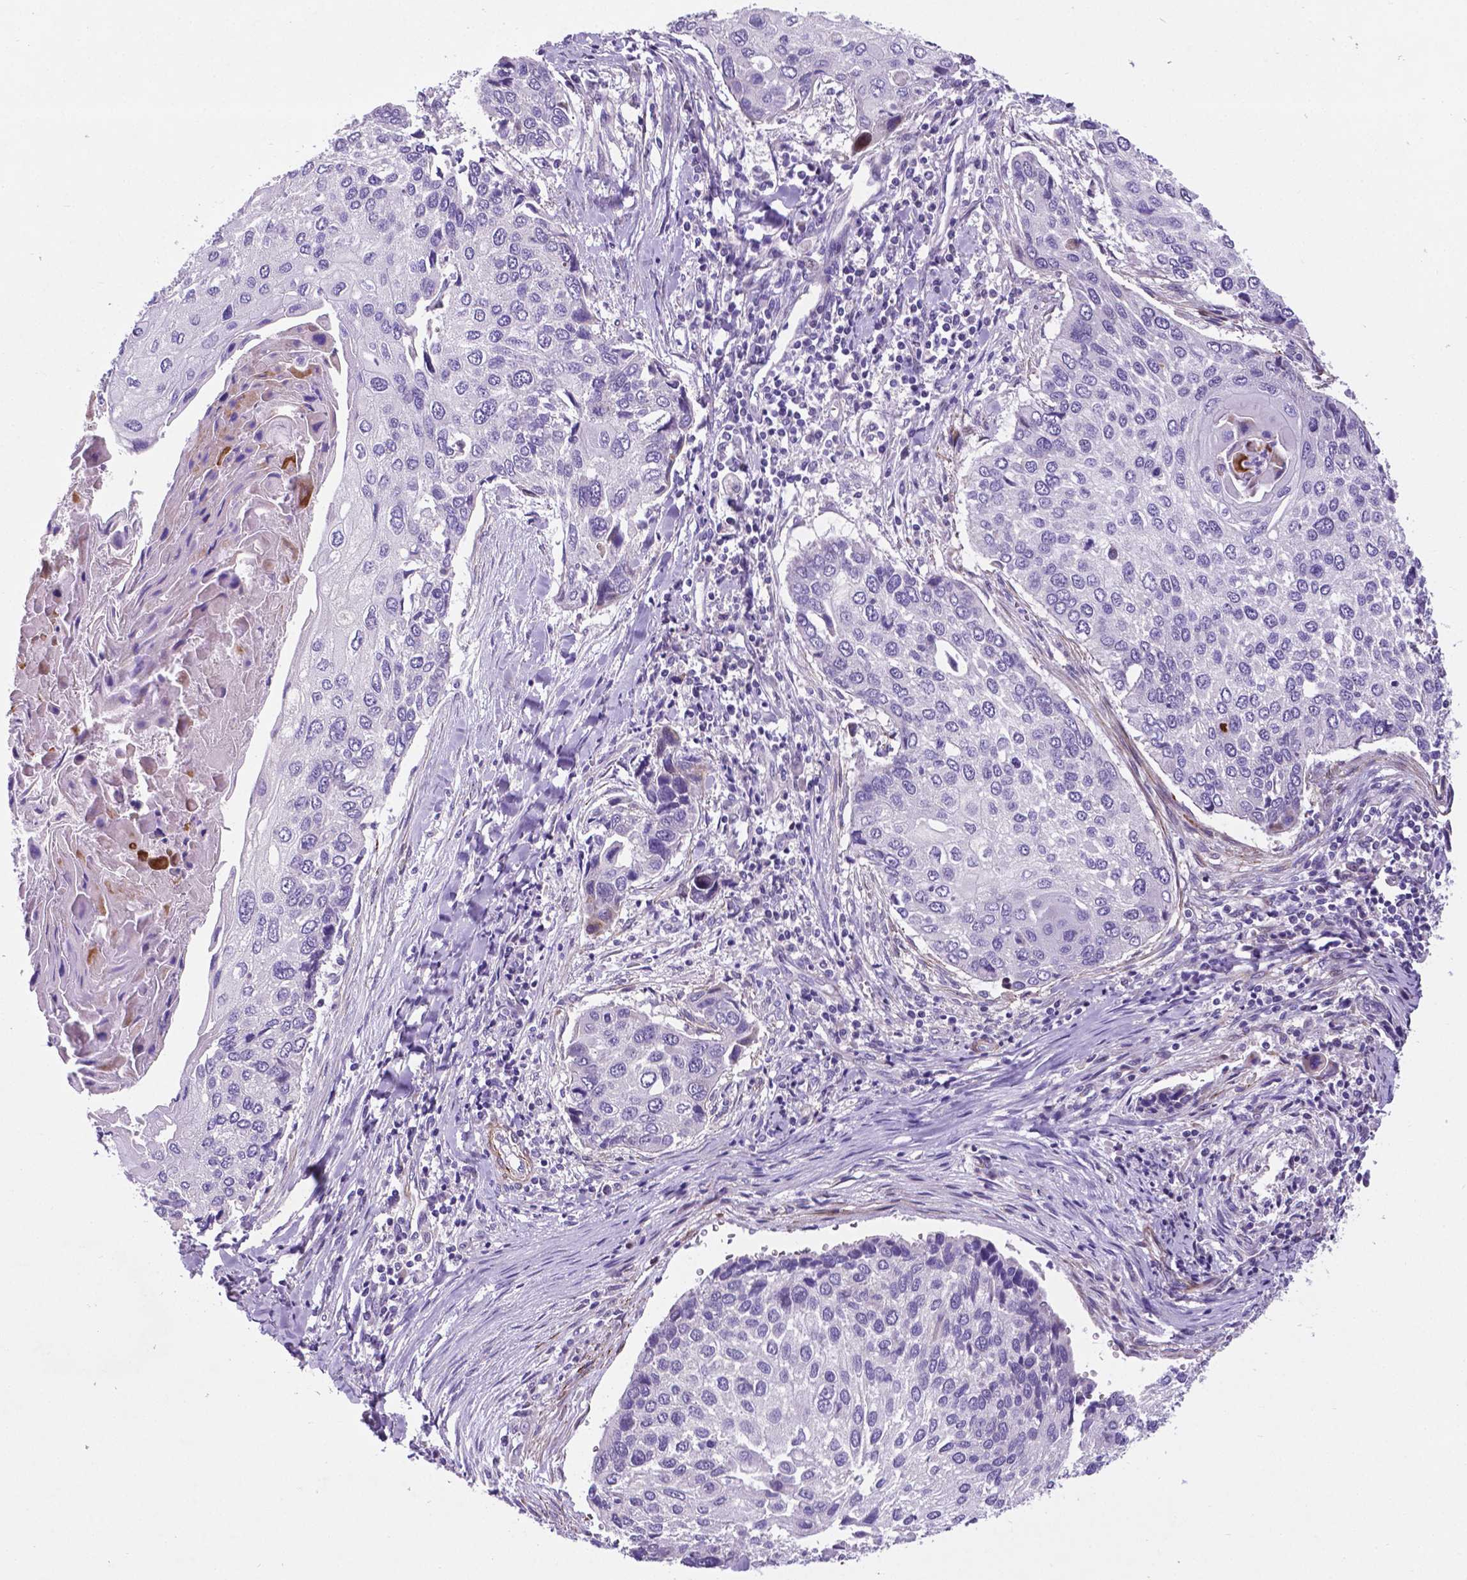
{"staining": {"intensity": "negative", "quantity": "none", "location": "none"}, "tissue": "lung cancer", "cell_type": "Tumor cells", "image_type": "cancer", "snomed": [{"axis": "morphology", "description": "Squamous cell carcinoma, NOS"}, {"axis": "morphology", "description": "Squamous cell carcinoma, metastatic, NOS"}, {"axis": "topography", "description": "Lung"}], "caption": "Lung cancer was stained to show a protein in brown. There is no significant staining in tumor cells.", "gene": "PFKFB4", "patient": {"sex": "male", "age": 63}}